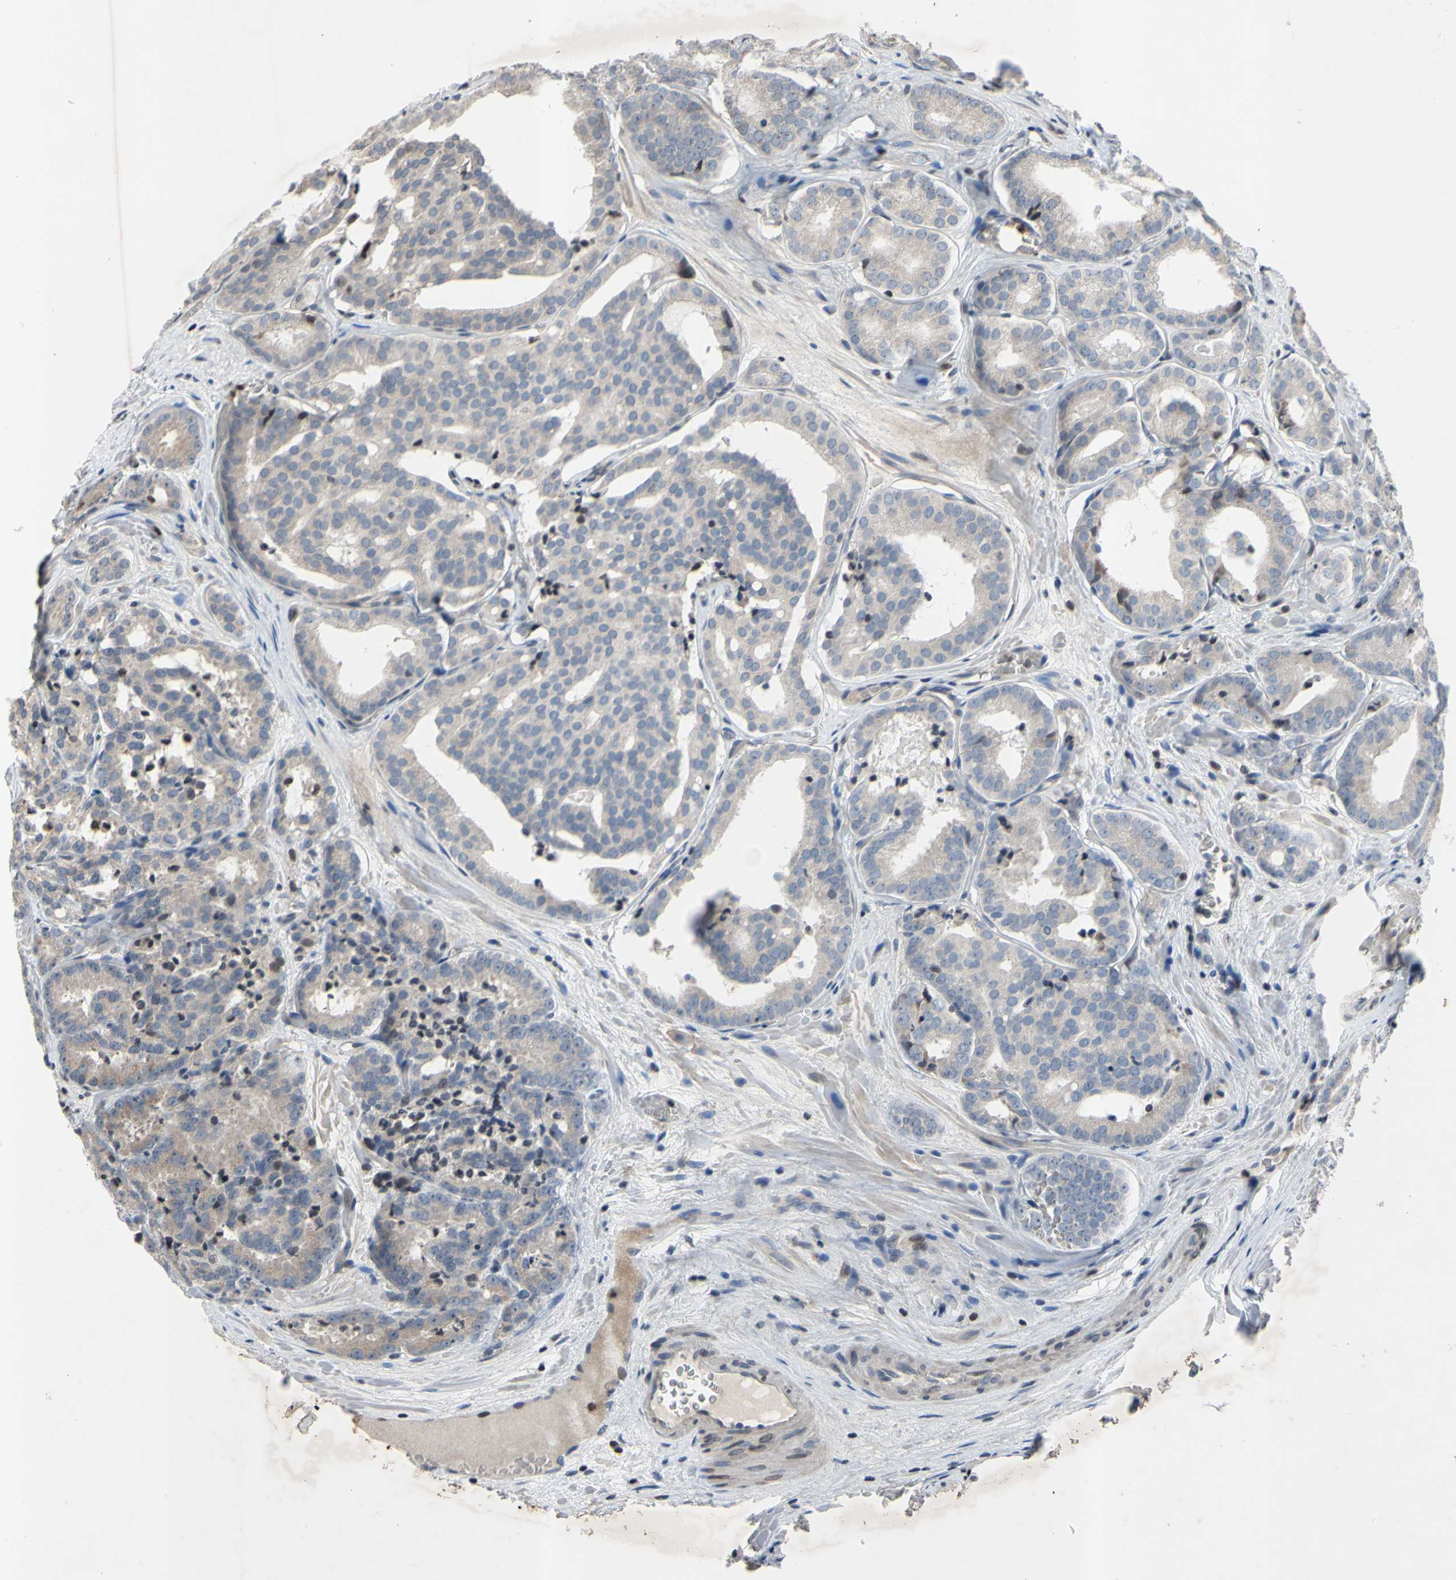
{"staining": {"intensity": "negative", "quantity": "none", "location": "none"}, "tissue": "prostate cancer", "cell_type": "Tumor cells", "image_type": "cancer", "snomed": [{"axis": "morphology", "description": "Adenocarcinoma, High grade"}, {"axis": "topography", "description": "Prostate"}], "caption": "Photomicrograph shows no protein staining in tumor cells of adenocarcinoma (high-grade) (prostate) tissue. The staining was performed using DAB (3,3'-diaminobenzidine) to visualize the protein expression in brown, while the nuclei were stained in blue with hematoxylin (Magnification: 20x).", "gene": "ARG1", "patient": {"sex": "male", "age": 64}}